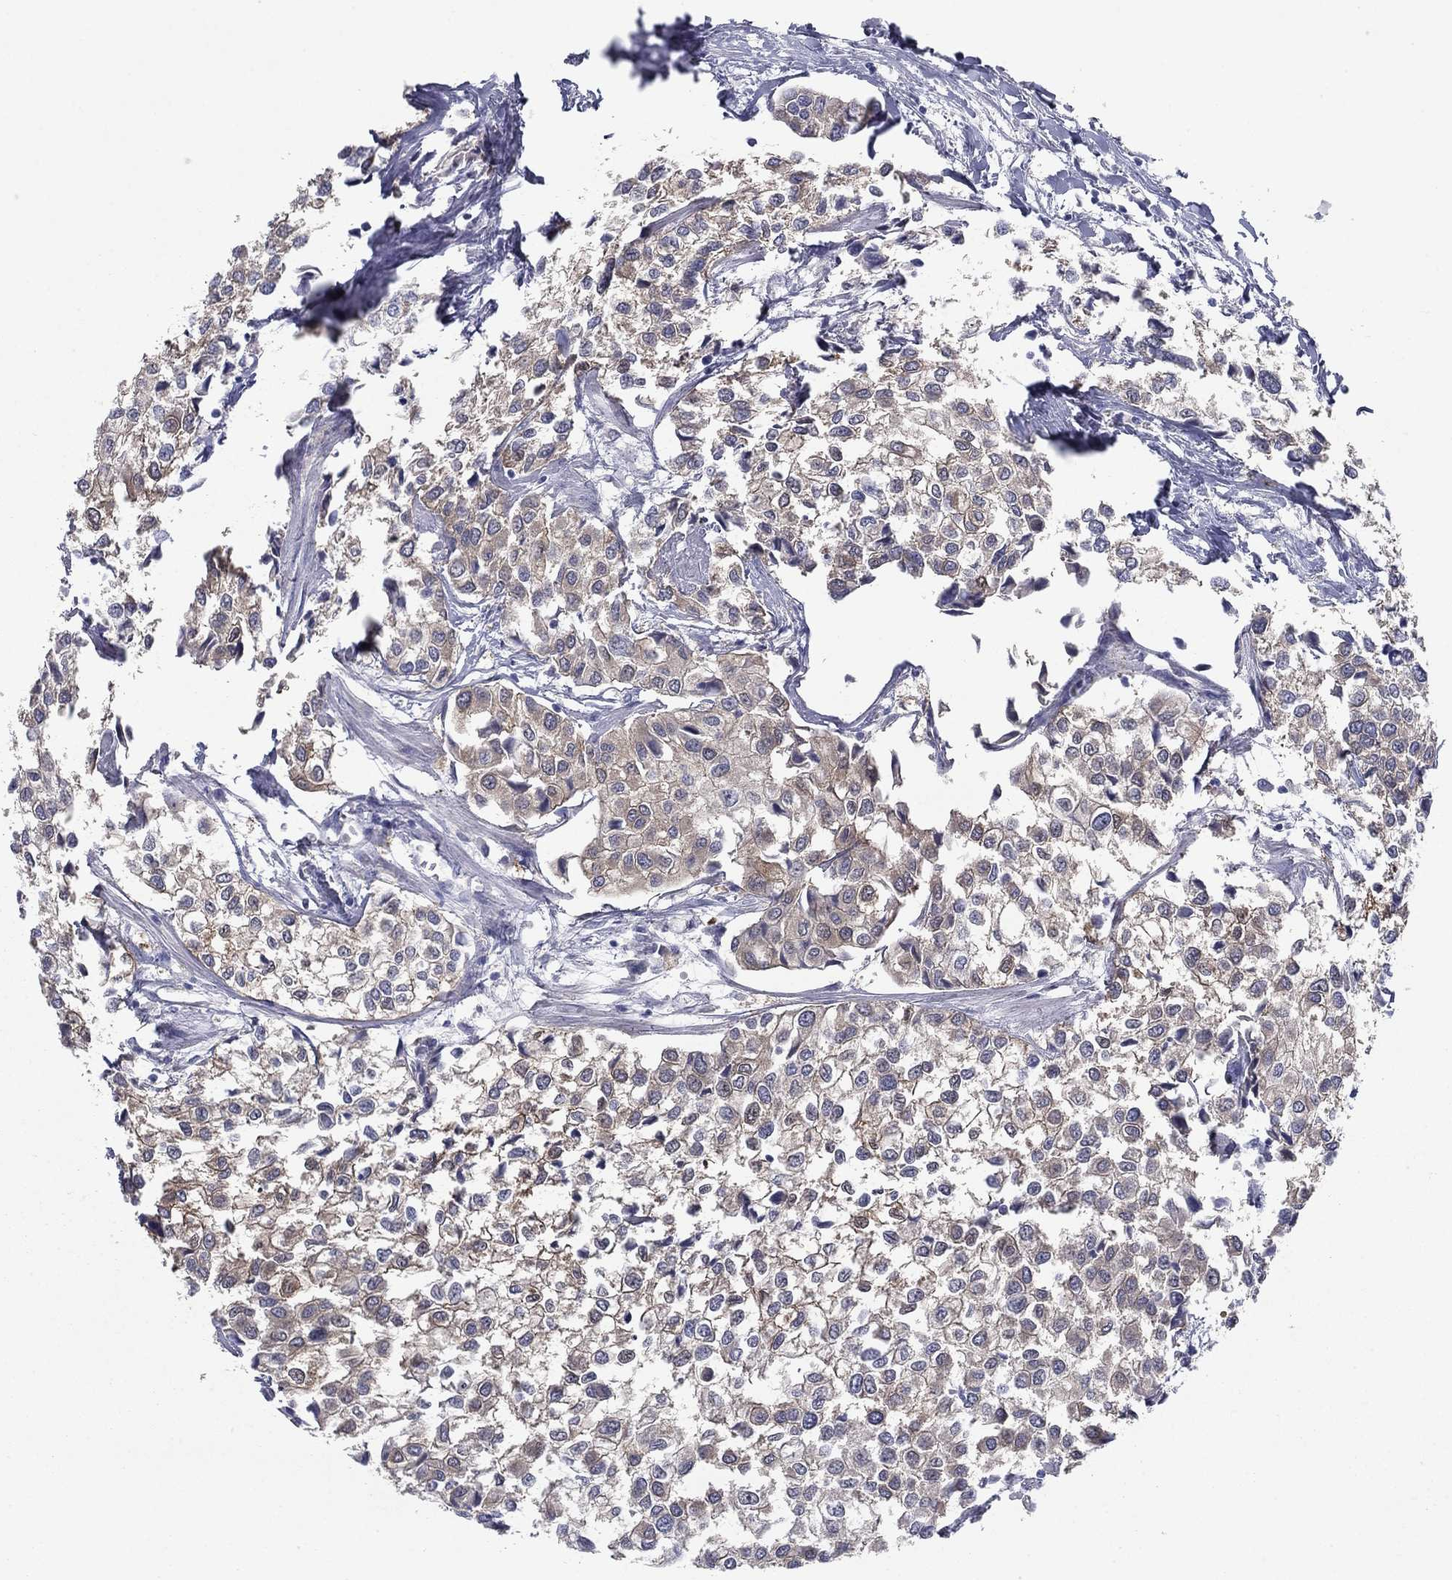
{"staining": {"intensity": "weak", "quantity": "<25%", "location": "cytoplasmic/membranous"}, "tissue": "urothelial cancer", "cell_type": "Tumor cells", "image_type": "cancer", "snomed": [{"axis": "morphology", "description": "Urothelial carcinoma, High grade"}, {"axis": "topography", "description": "Urinary bladder"}], "caption": "DAB (3,3'-diaminobenzidine) immunohistochemical staining of human high-grade urothelial carcinoma displays no significant positivity in tumor cells.", "gene": "PLS1", "patient": {"sex": "male", "age": 73}}